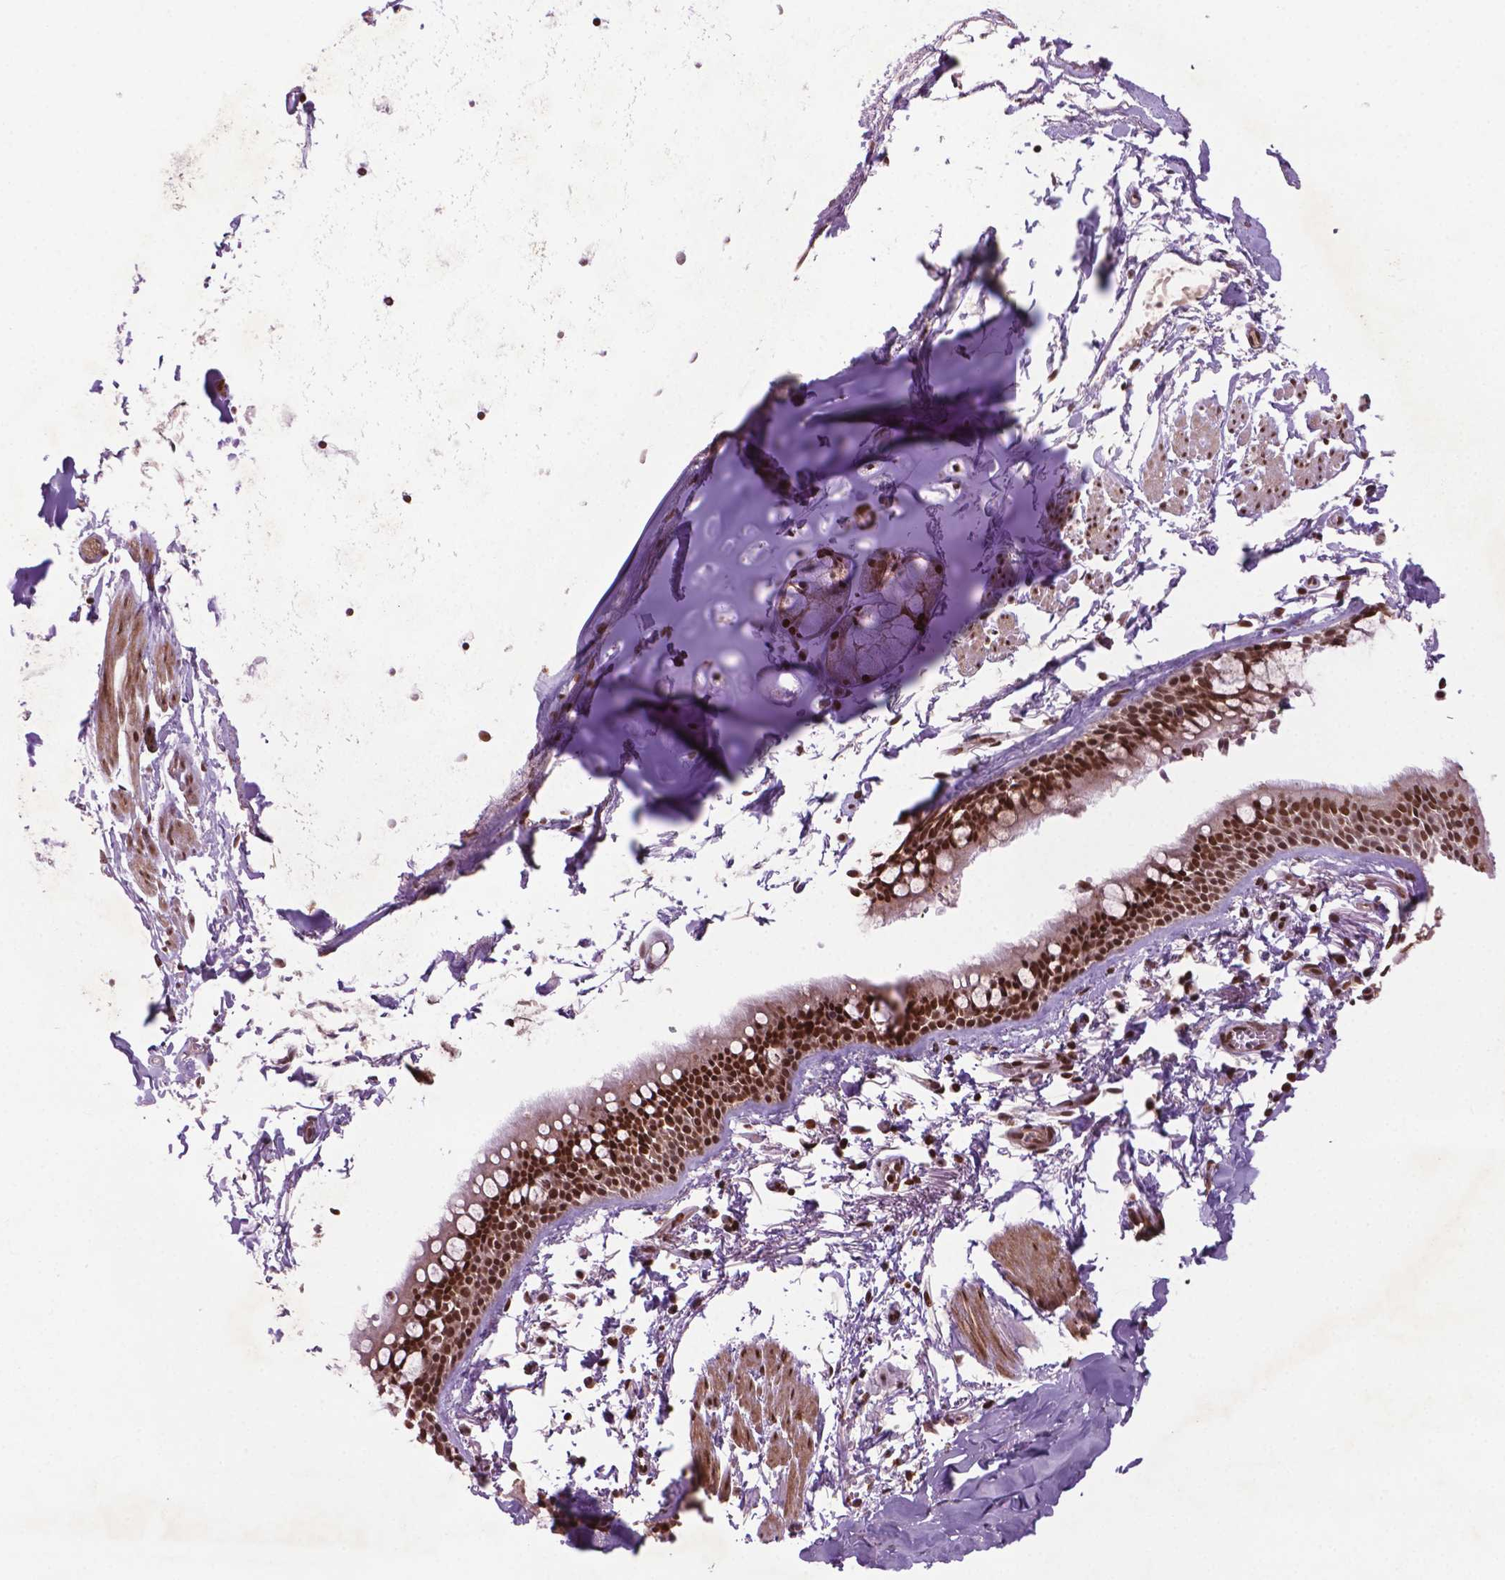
{"staining": {"intensity": "strong", "quantity": ">75%", "location": "nuclear"}, "tissue": "bronchus", "cell_type": "Respiratory epithelial cells", "image_type": "normal", "snomed": [{"axis": "morphology", "description": "Normal tissue, NOS"}, {"axis": "topography", "description": "Bronchus"}], "caption": "Human bronchus stained with a brown dye exhibits strong nuclear positive expression in about >75% of respiratory epithelial cells.", "gene": "SIRT6", "patient": {"sex": "female", "age": 59}}